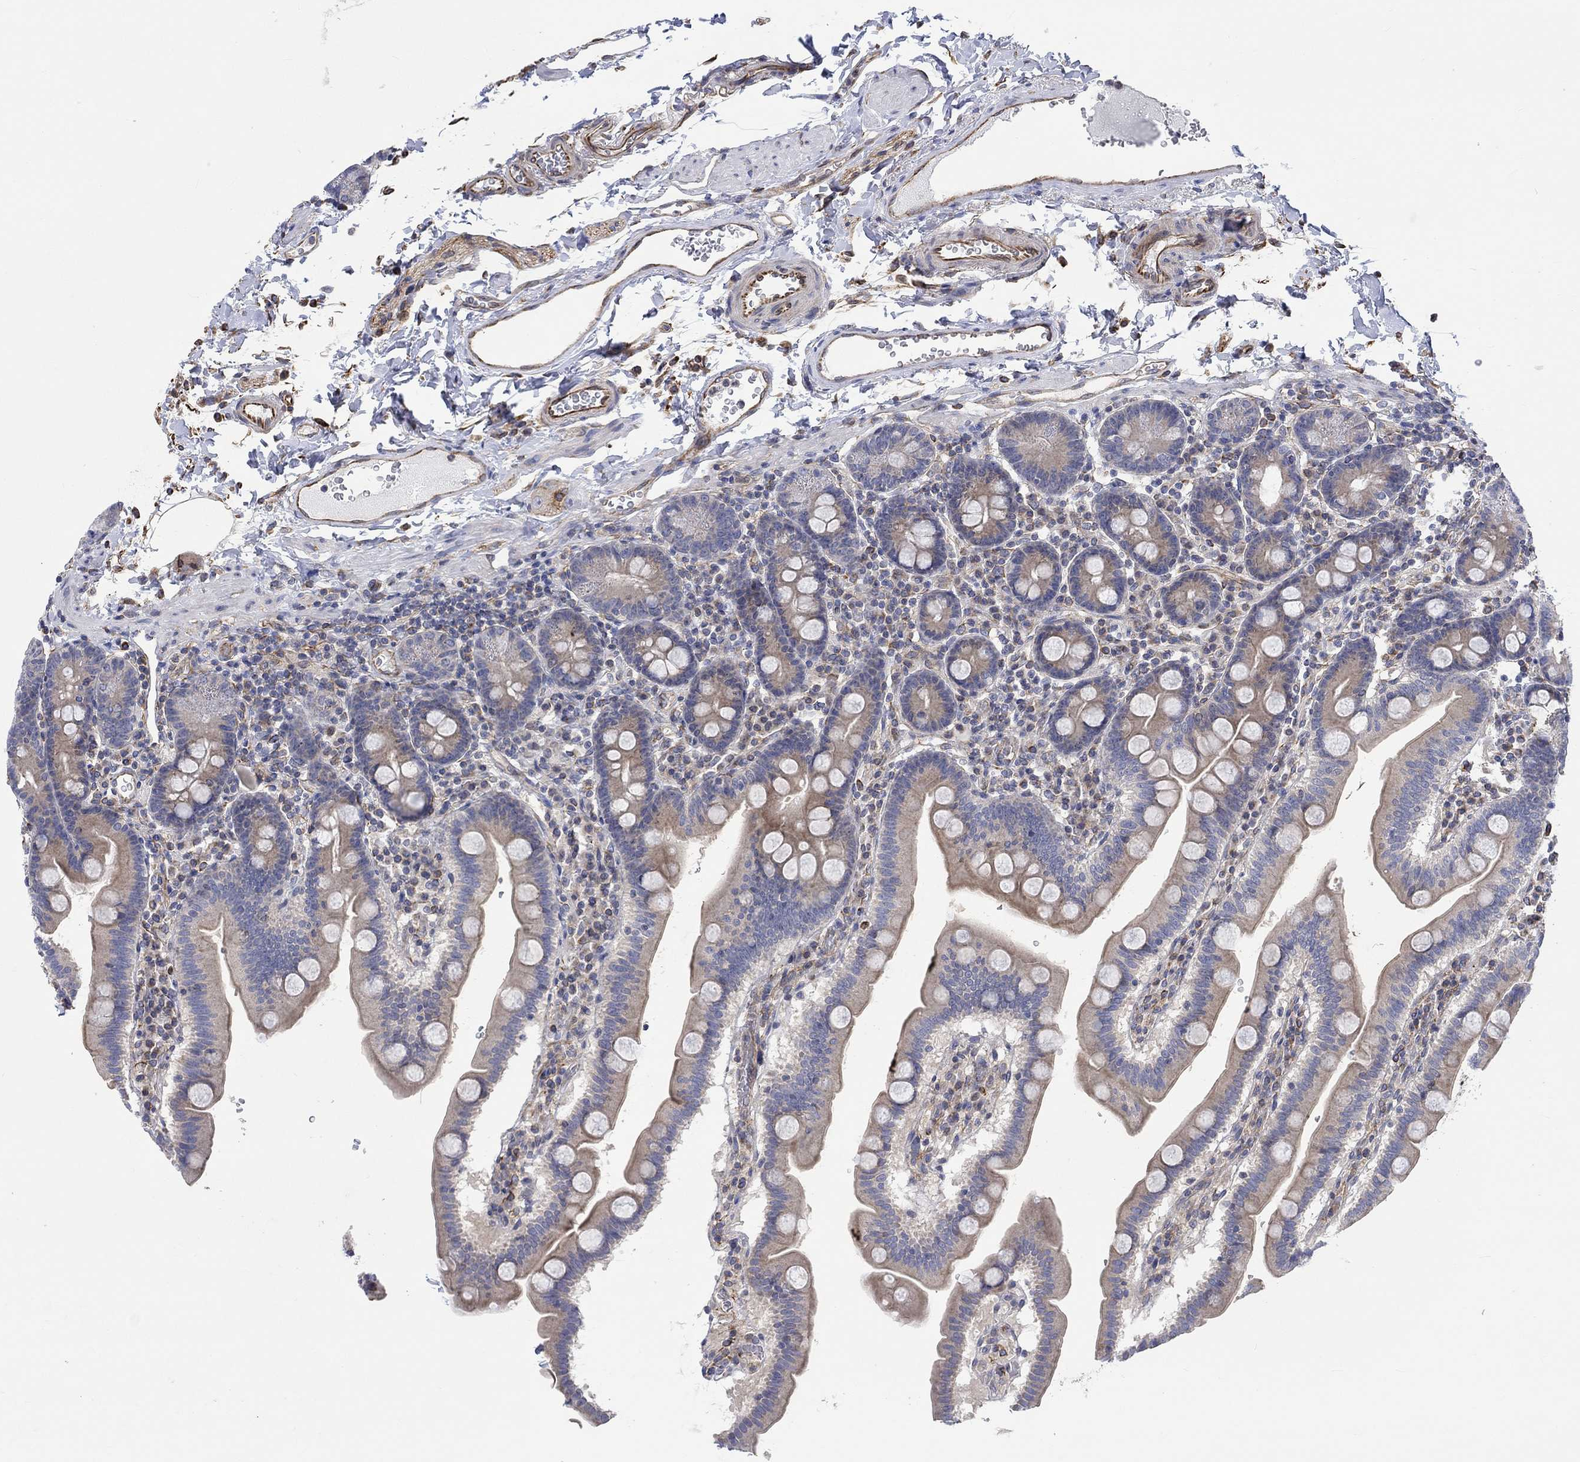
{"staining": {"intensity": "weak", "quantity": "25%-75%", "location": "cytoplasmic/membranous"}, "tissue": "duodenum", "cell_type": "Glandular cells", "image_type": "normal", "snomed": [{"axis": "morphology", "description": "Normal tissue, NOS"}, {"axis": "topography", "description": "Duodenum"}], "caption": "This photomicrograph exhibits IHC staining of benign duodenum, with low weak cytoplasmic/membranous staining in approximately 25%-75% of glandular cells.", "gene": "CAMK1D", "patient": {"sex": "male", "age": 59}}